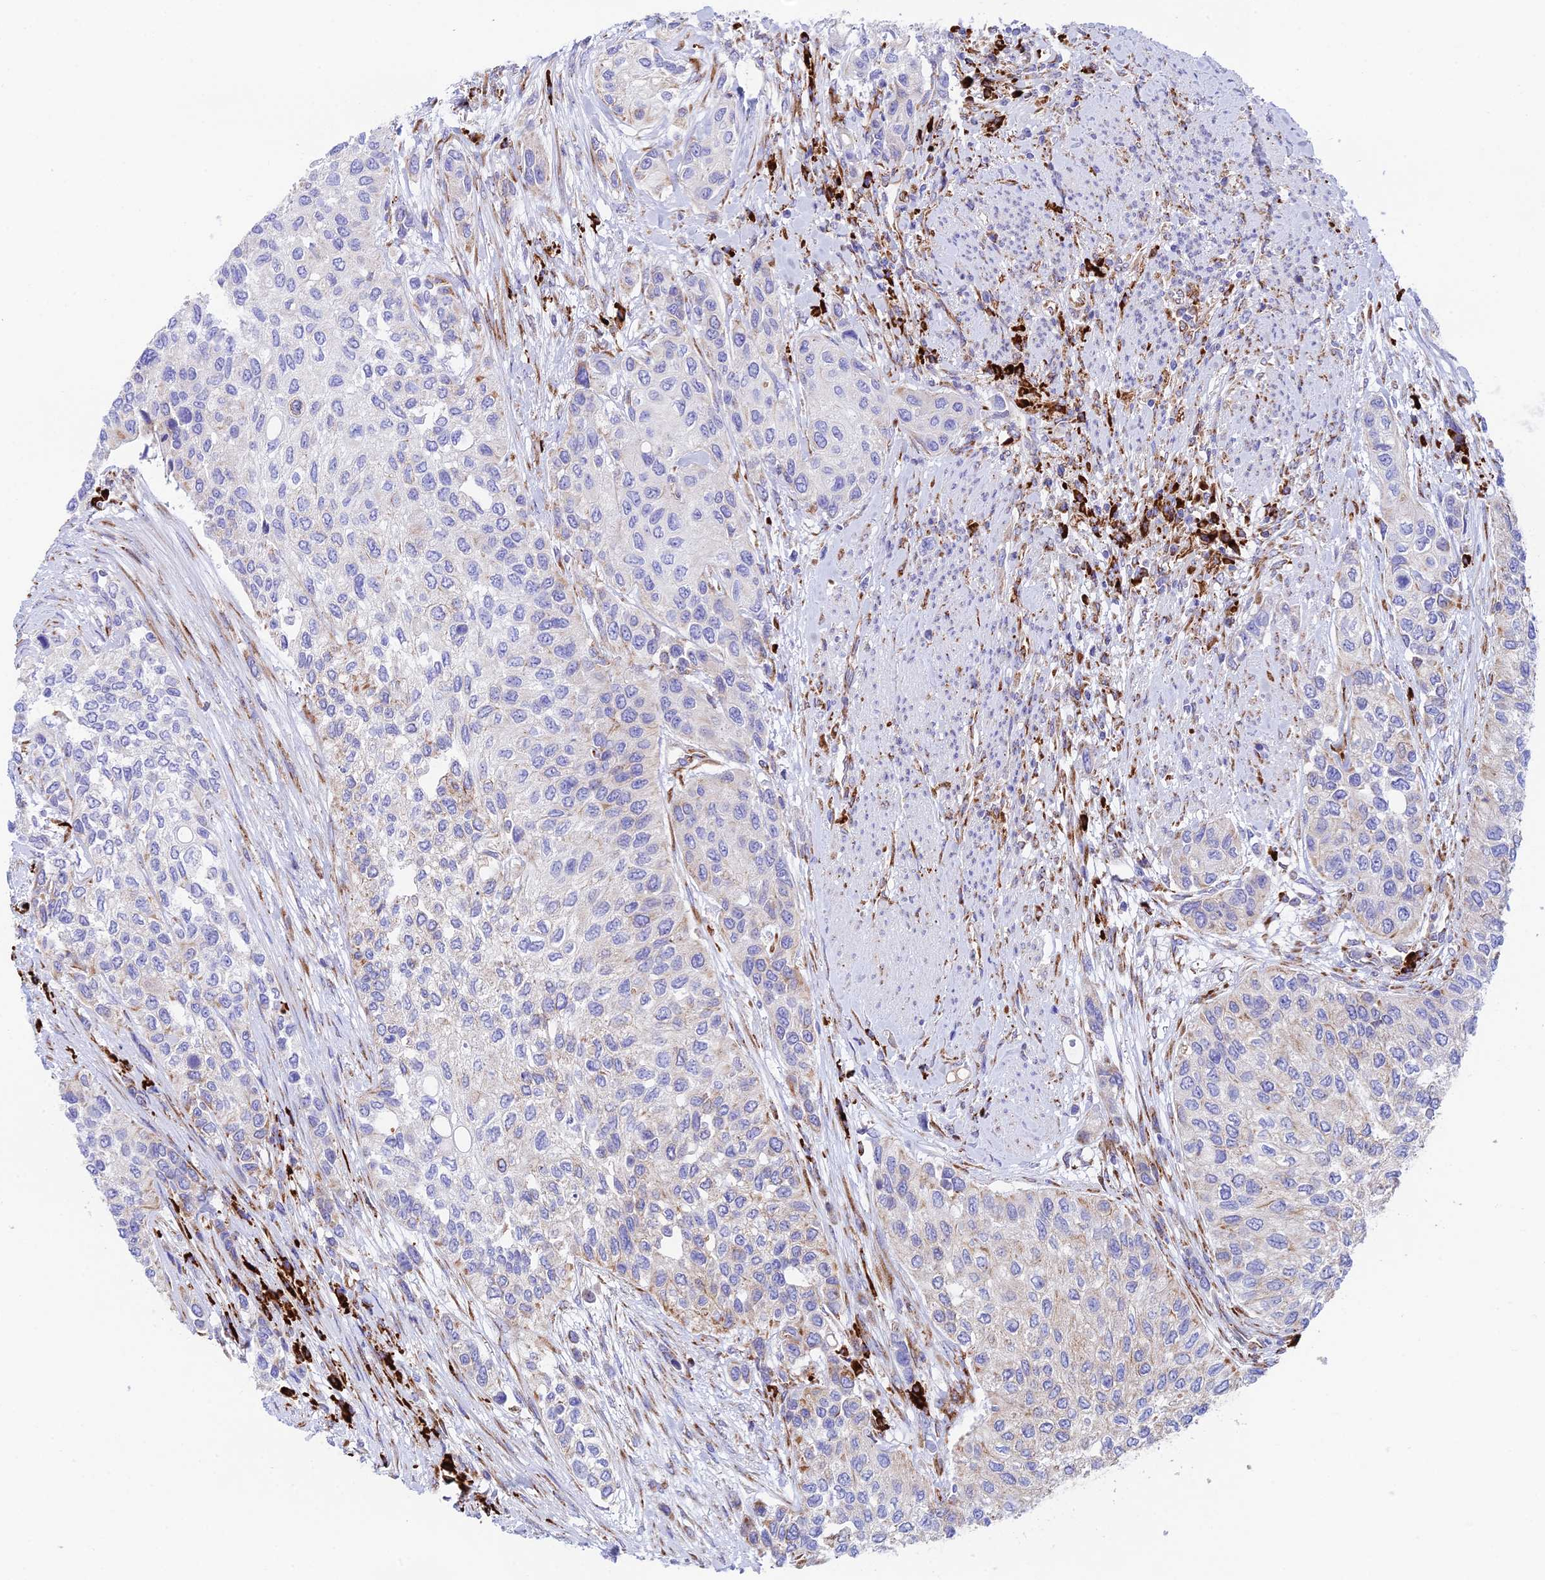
{"staining": {"intensity": "negative", "quantity": "none", "location": "none"}, "tissue": "urothelial cancer", "cell_type": "Tumor cells", "image_type": "cancer", "snomed": [{"axis": "morphology", "description": "Normal tissue, NOS"}, {"axis": "morphology", "description": "Urothelial carcinoma, High grade"}, {"axis": "topography", "description": "Vascular tissue"}, {"axis": "topography", "description": "Urinary bladder"}], "caption": "An immunohistochemistry micrograph of high-grade urothelial carcinoma is shown. There is no staining in tumor cells of high-grade urothelial carcinoma.", "gene": "TUBGCP6", "patient": {"sex": "female", "age": 56}}